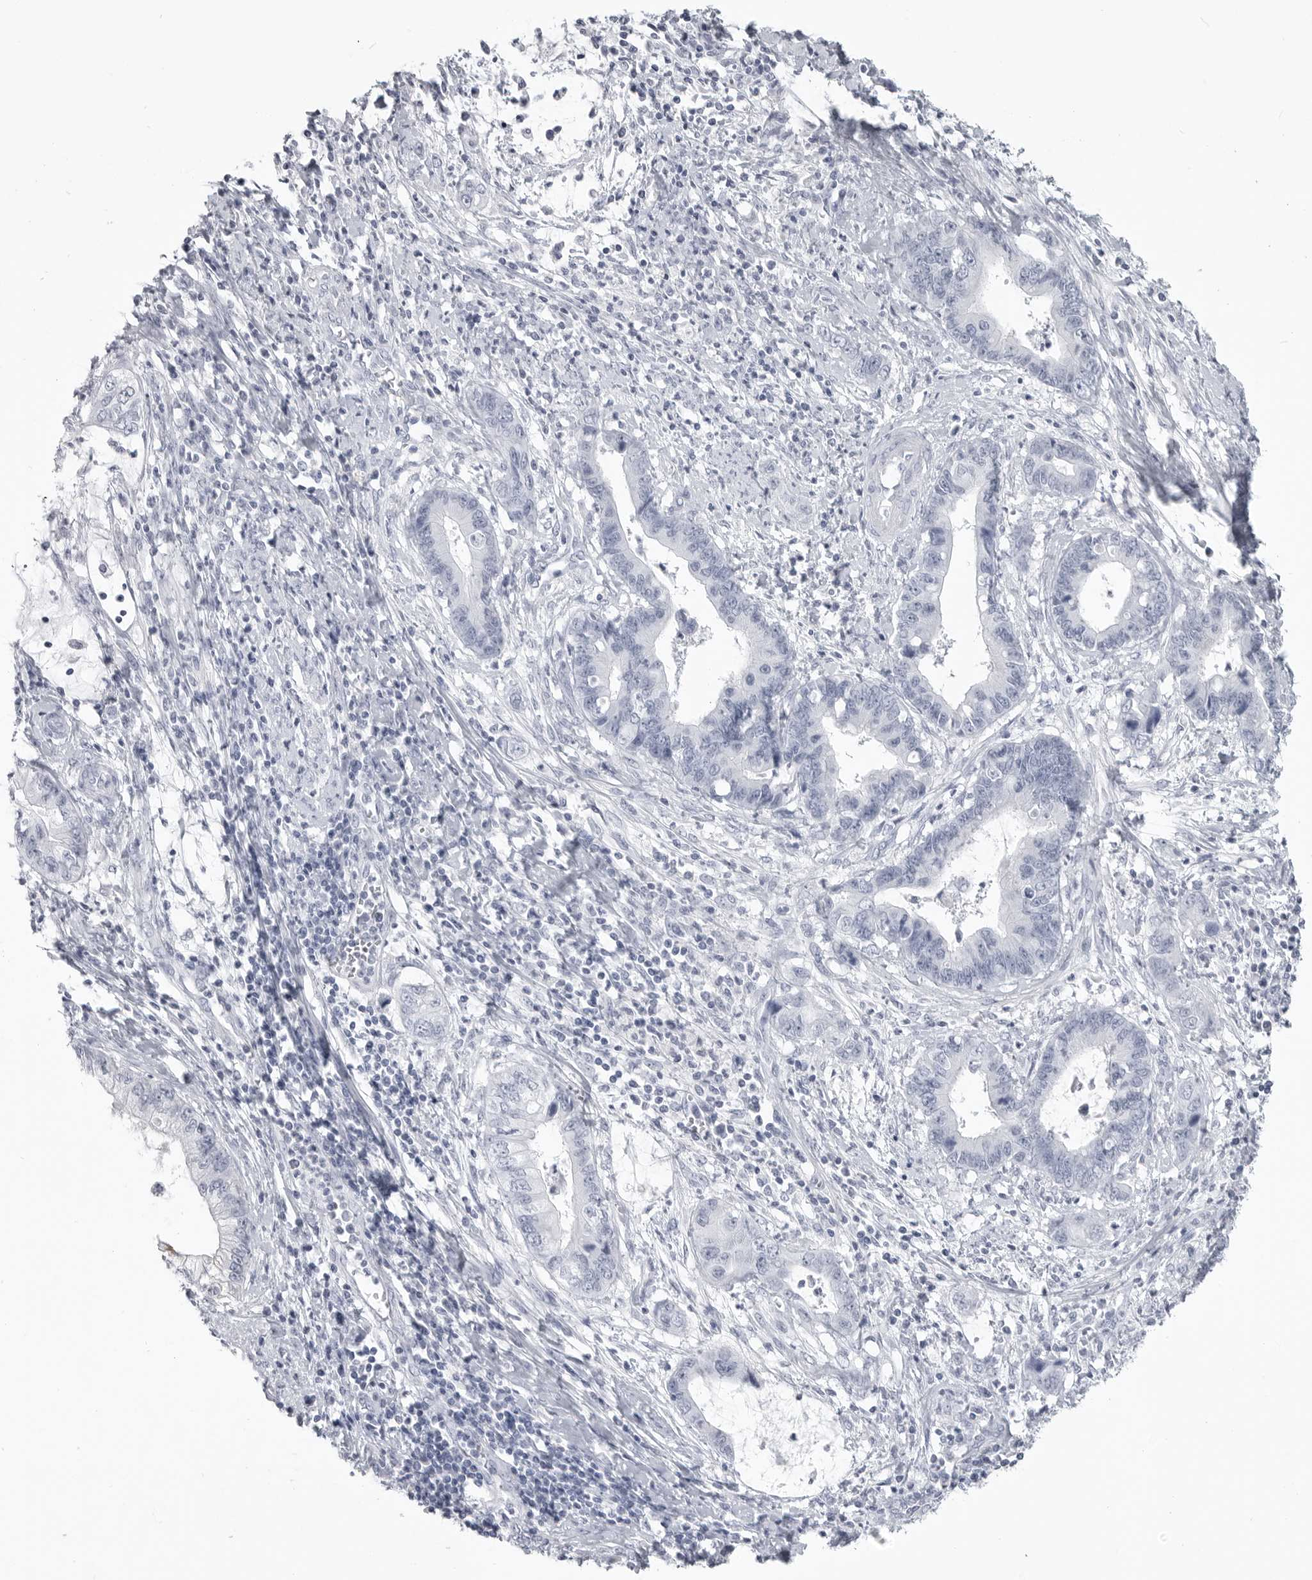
{"staining": {"intensity": "negative", "quantity": "none", "location": "none"}, "tissue": "cervical cancer", "cell_type": "Tumor cells", "image_type": "cancer", "snomed": [{"axis": "morphology", "description": "Adenocarcinoma, NOS"}, {"axis": "topography", "description": "Cervix"}], "caption": "Tumor cells are negative for protein expression in human cervical cancer.", "gene": "LY6D", "patient": {"sex": "female", "age": 44}}